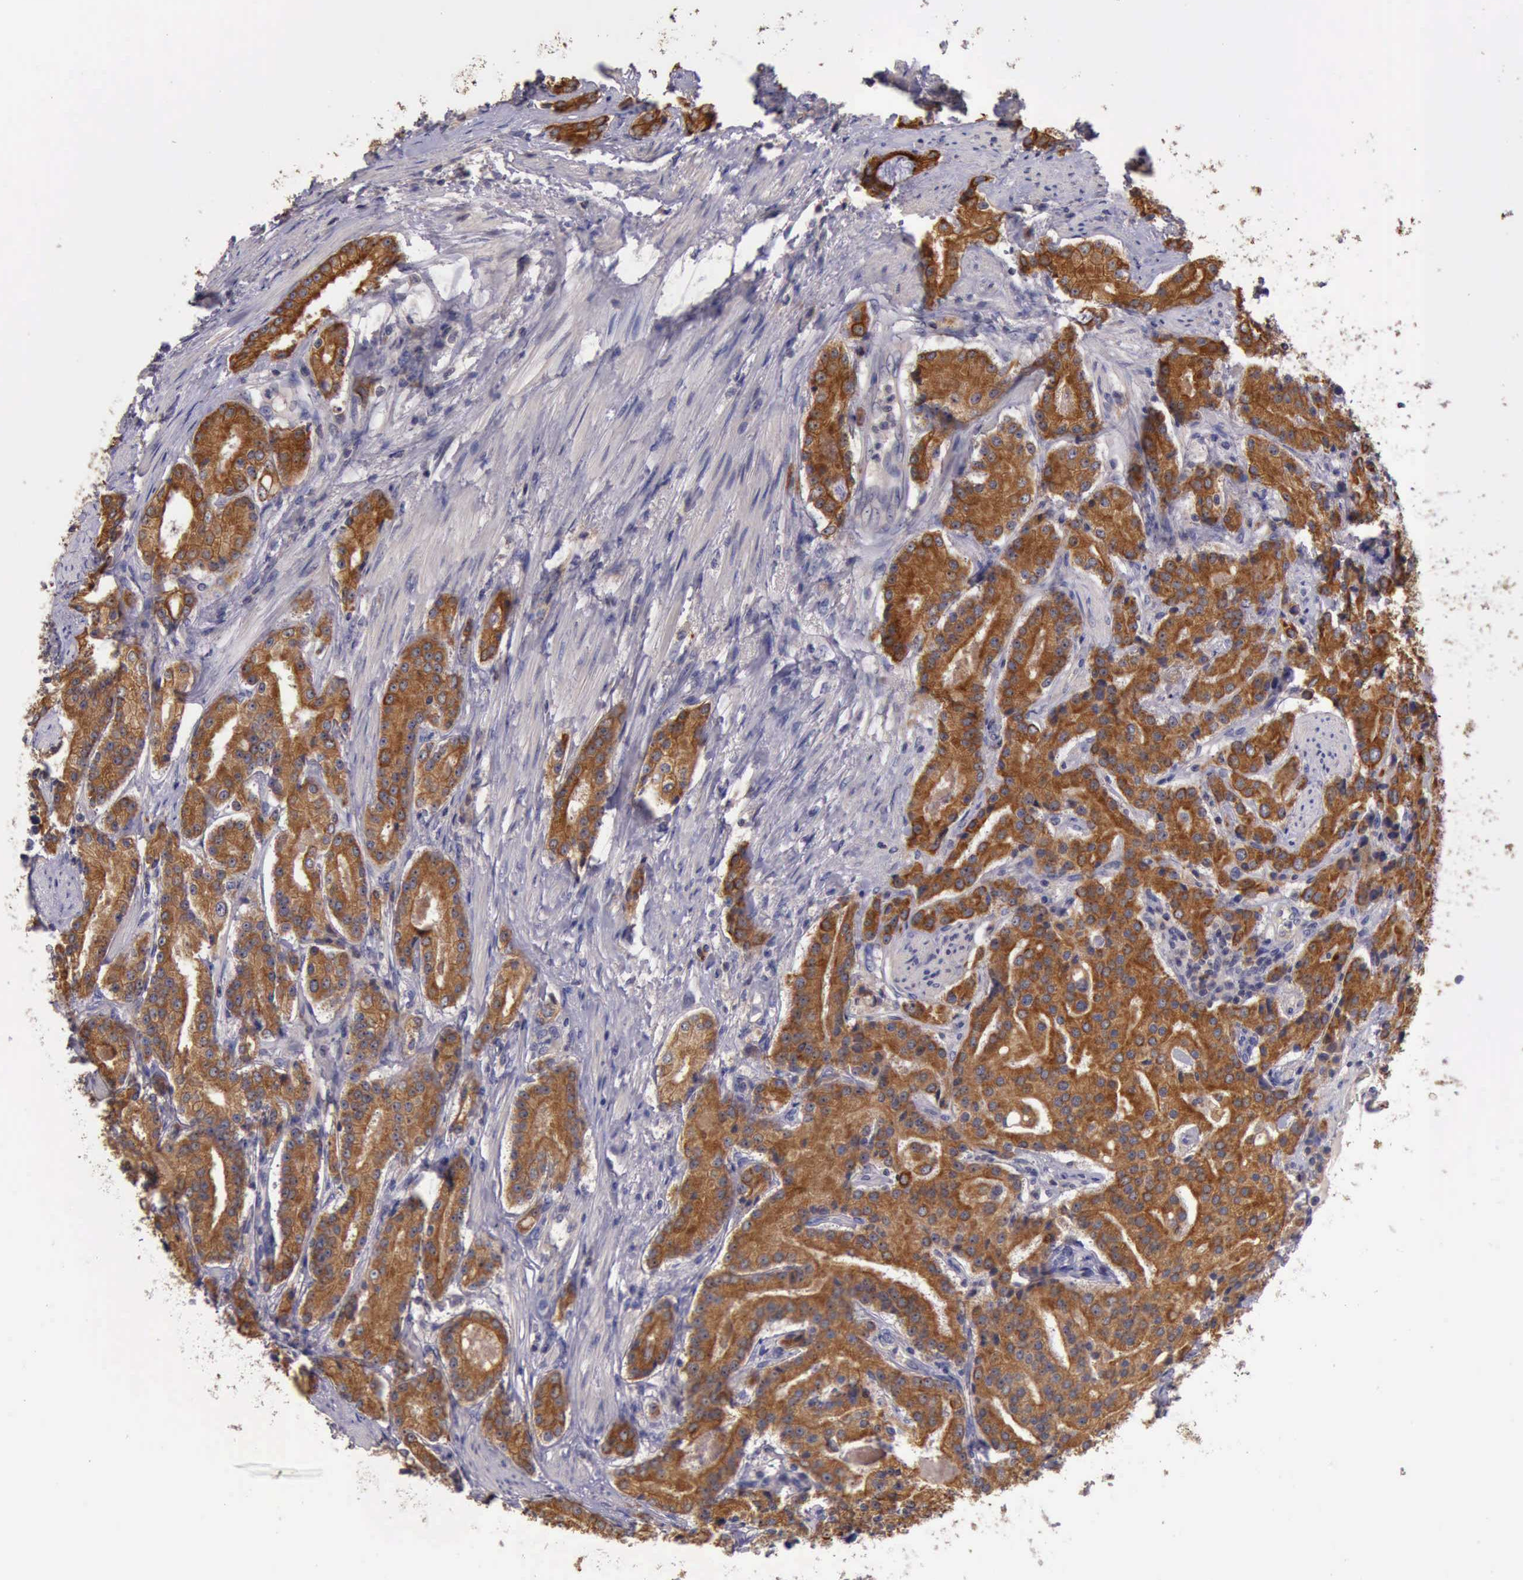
{"staining": {"intensity": "moderate", "quantity": ">75%", "location": "cytoplasmic/membranous"}, "tissue": "prostate cancer", "cell_type": "Tumor cells", "image_type": "cancer", "snomed": [{"axis": "morphology", "description": "Adenocarcinoma, Medium grade"}, {"axis": "topography", "description": "Prostate"}], "caption": "Protein expression analysis of adenocarcinoma (medium-grade) (prostate) reveals moderate cytoplasmic/membranous expression in about >75% of tumor cells. The protein is stained brown, and the nuclei are stained in blue (DAB (3,3'-diaminobenzidine) IHC with brightfield microscopy, high magnification).", "gene": "RAB39B", "patient": {"sex": "male", "age": 72}}